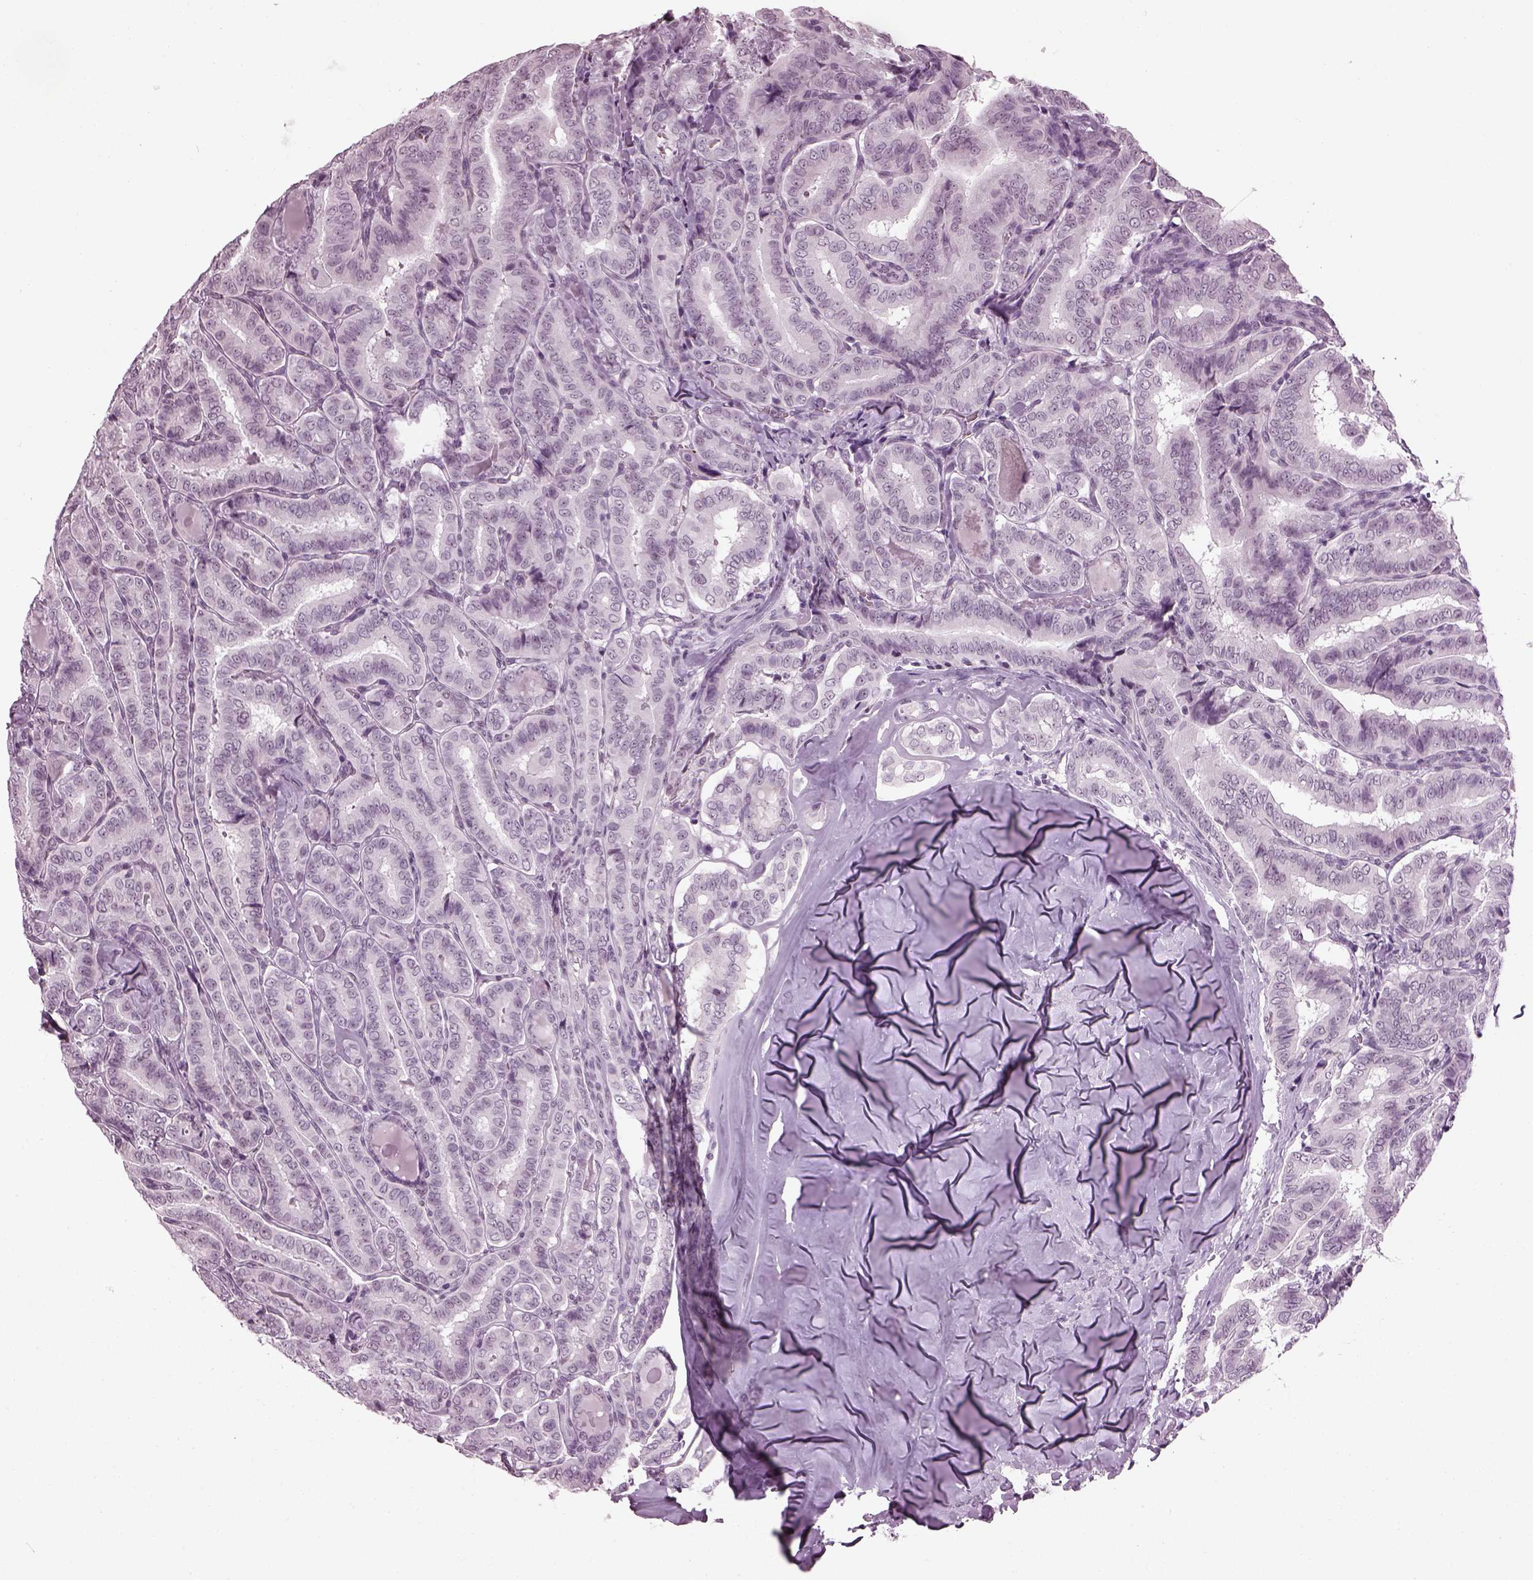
{"staining": {"intensity": "weak", "quantity": "<25%", "location": "nuclear"}, "tissue": "thyroid cancer", "cell_type": "Tumor cells", "image_type": "cancer", "snomed": [{"axis": "morphology", "description": "Papillary adenocarcinoma, NOS"}, {"axis": "morphology", "description": "Papillary adenoma metastatic"}, {"axis": "topography", "description": "Thyroid gland"}], "caption": "There is no significant staining in tumor cells of thyroid cancer (papillary adenocarcinoma). The staining was performed using DAB to visualize the protein expression in brown, while the nuclei were stained in blue with hematoxylin (Magnification: 20x).", "gene": "ADGRG2", "patient": {"sex": "female", "age": 50}}